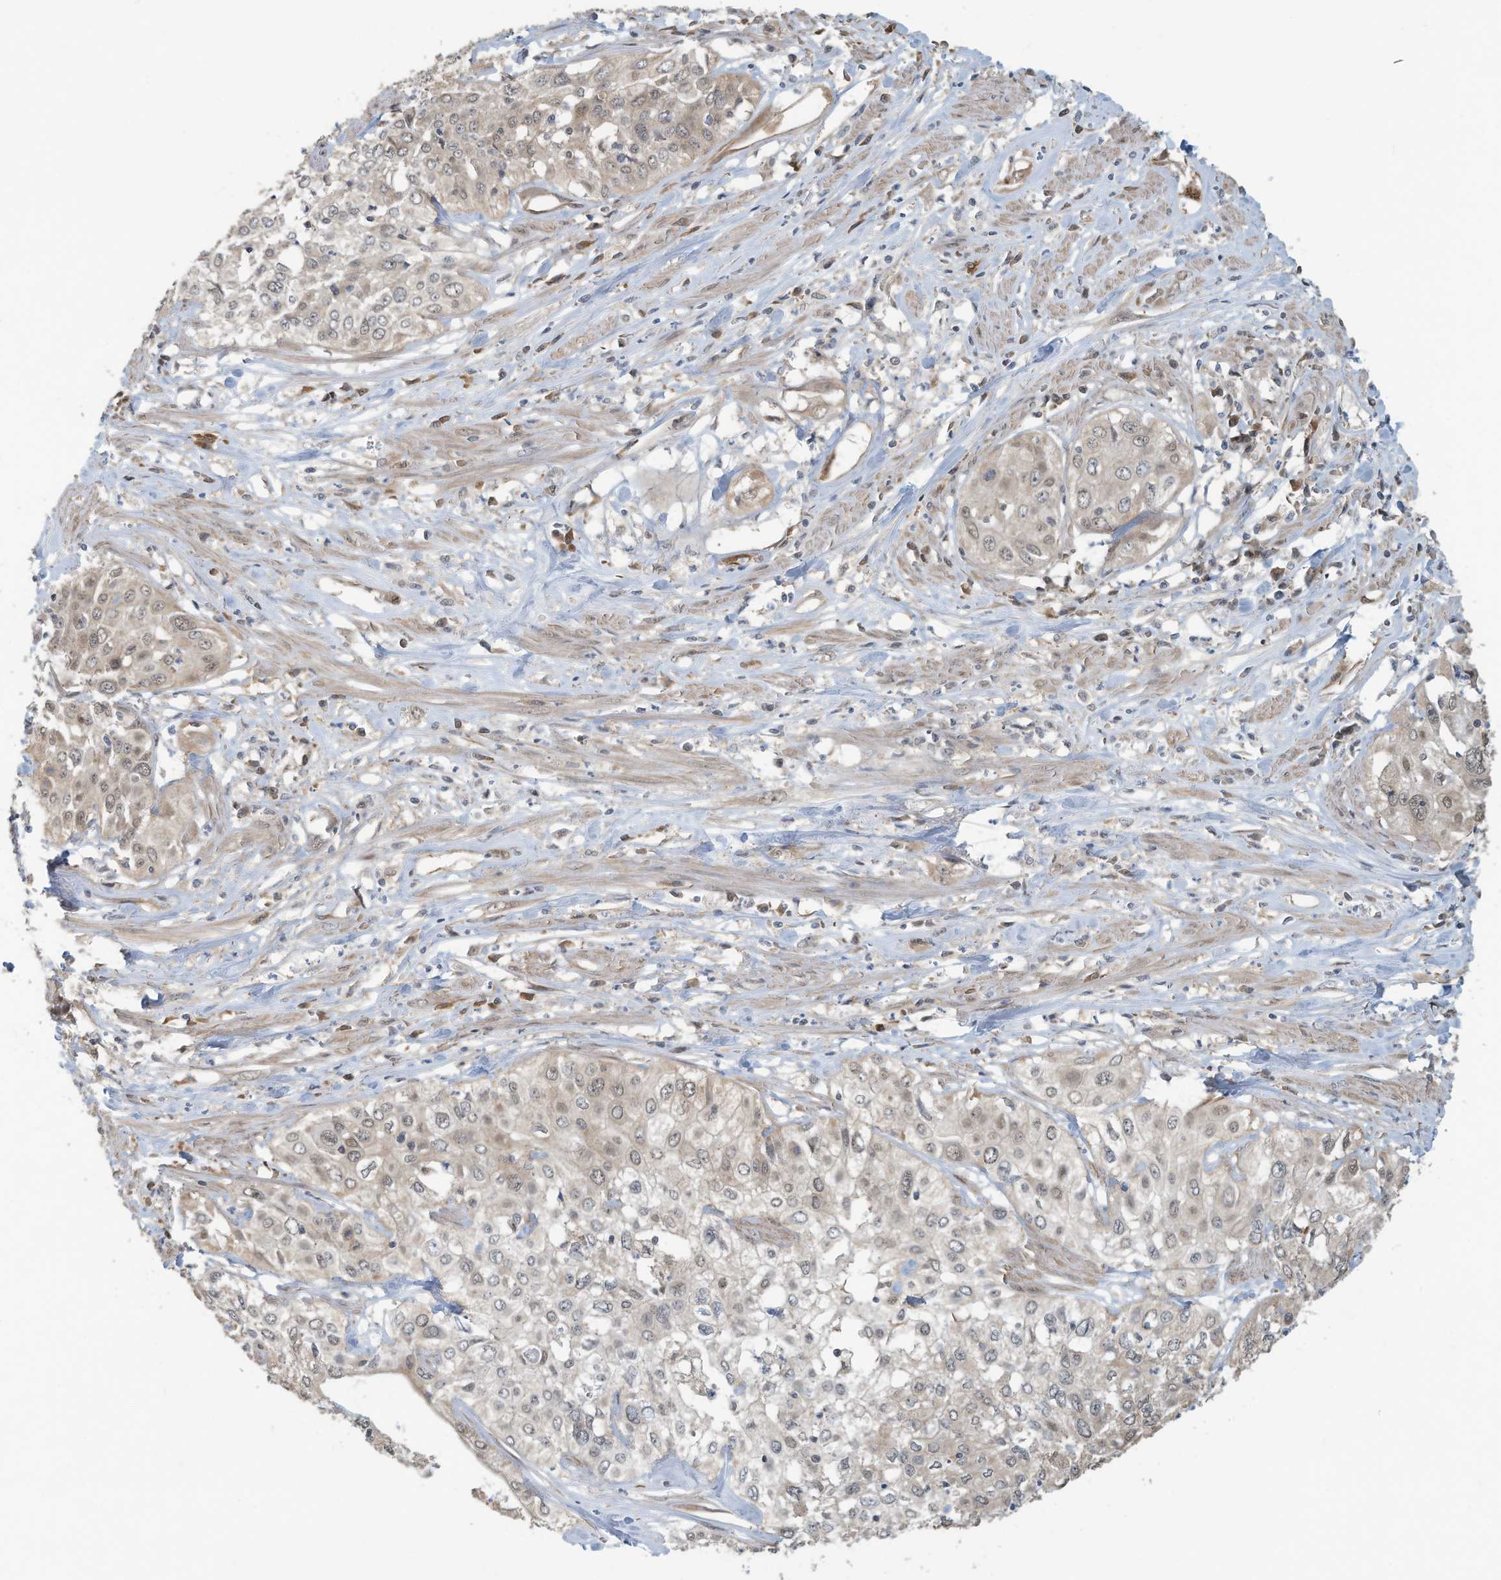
{"staining": {"intensity": "weak", "quantity": "<25%", "location": "cytoplasmic/membranous,nuclear"}, "tissue": "cervical cancer", "cell_type": "Tumor cells", "image_type": "cancer", "snomed": [{"axis": "morphology", "description": "Squamous cell carcinoma, NOS"}, {"axis": "topography", "description": "Cervix"}], "caption": "Tumor cells are negative for brown protein staining in squamous cell carcinoma (cervical).", "gene": "ERI2", "patient": {"sex": "female", "age": 31}}